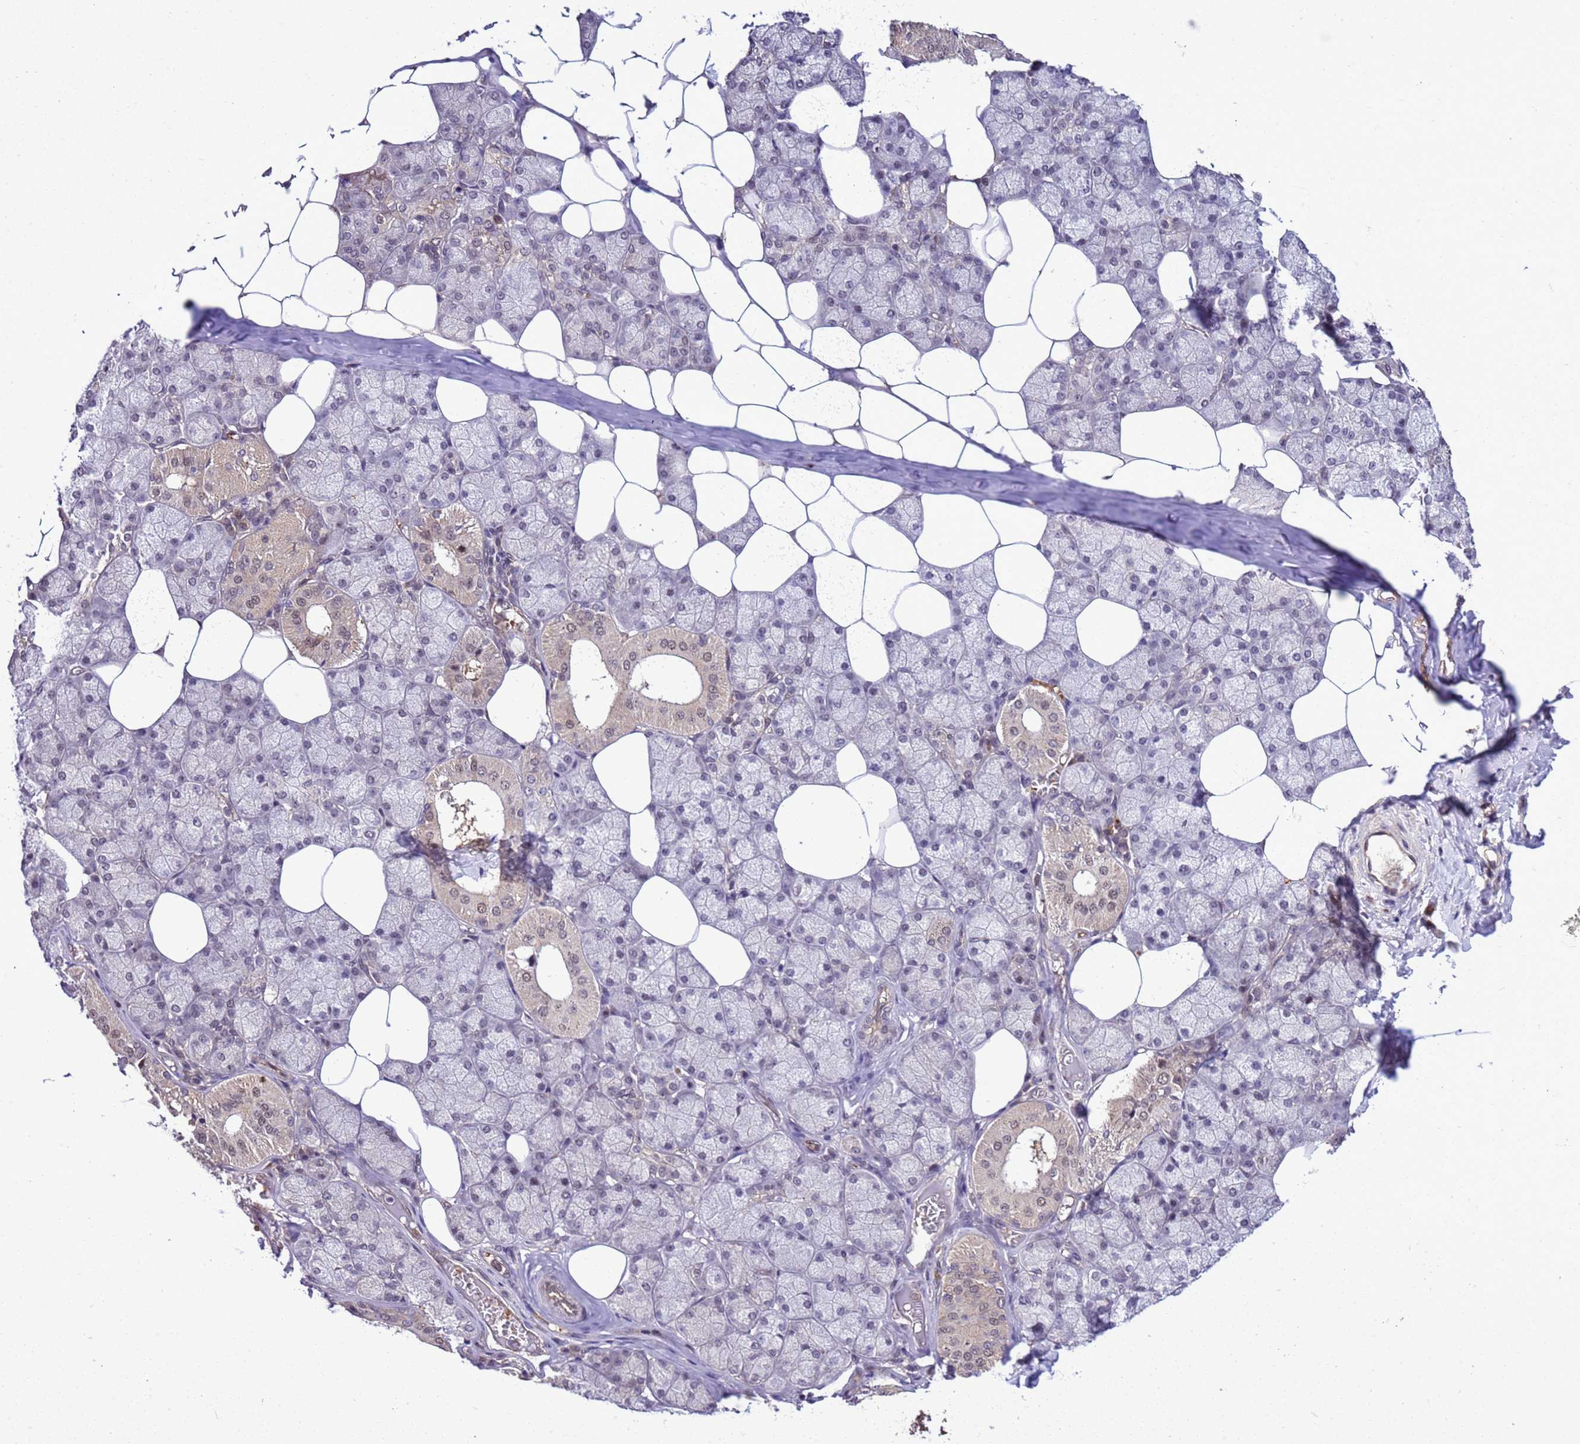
{"staining": {"intensity": "weak", "quantity": "<25%", "location": "cytoplasmic/membranous,nuclear"}, "tissue": "salivary gland", "cell_type": "Glandular cells", "image_type": "normal", "snomed": [{"axis": "morphology", "description": "Normal tissue, NOS"}, {"axis": "topography", "description": "Salivary gland"}], "caption": "IHC photomicrograph of normal salivary gland: human salivary gland stained with DAB displays no significant protein positivity in glandular cells.", "gene": "GEN1", "patient": {"sex": "male", "age": 62}}